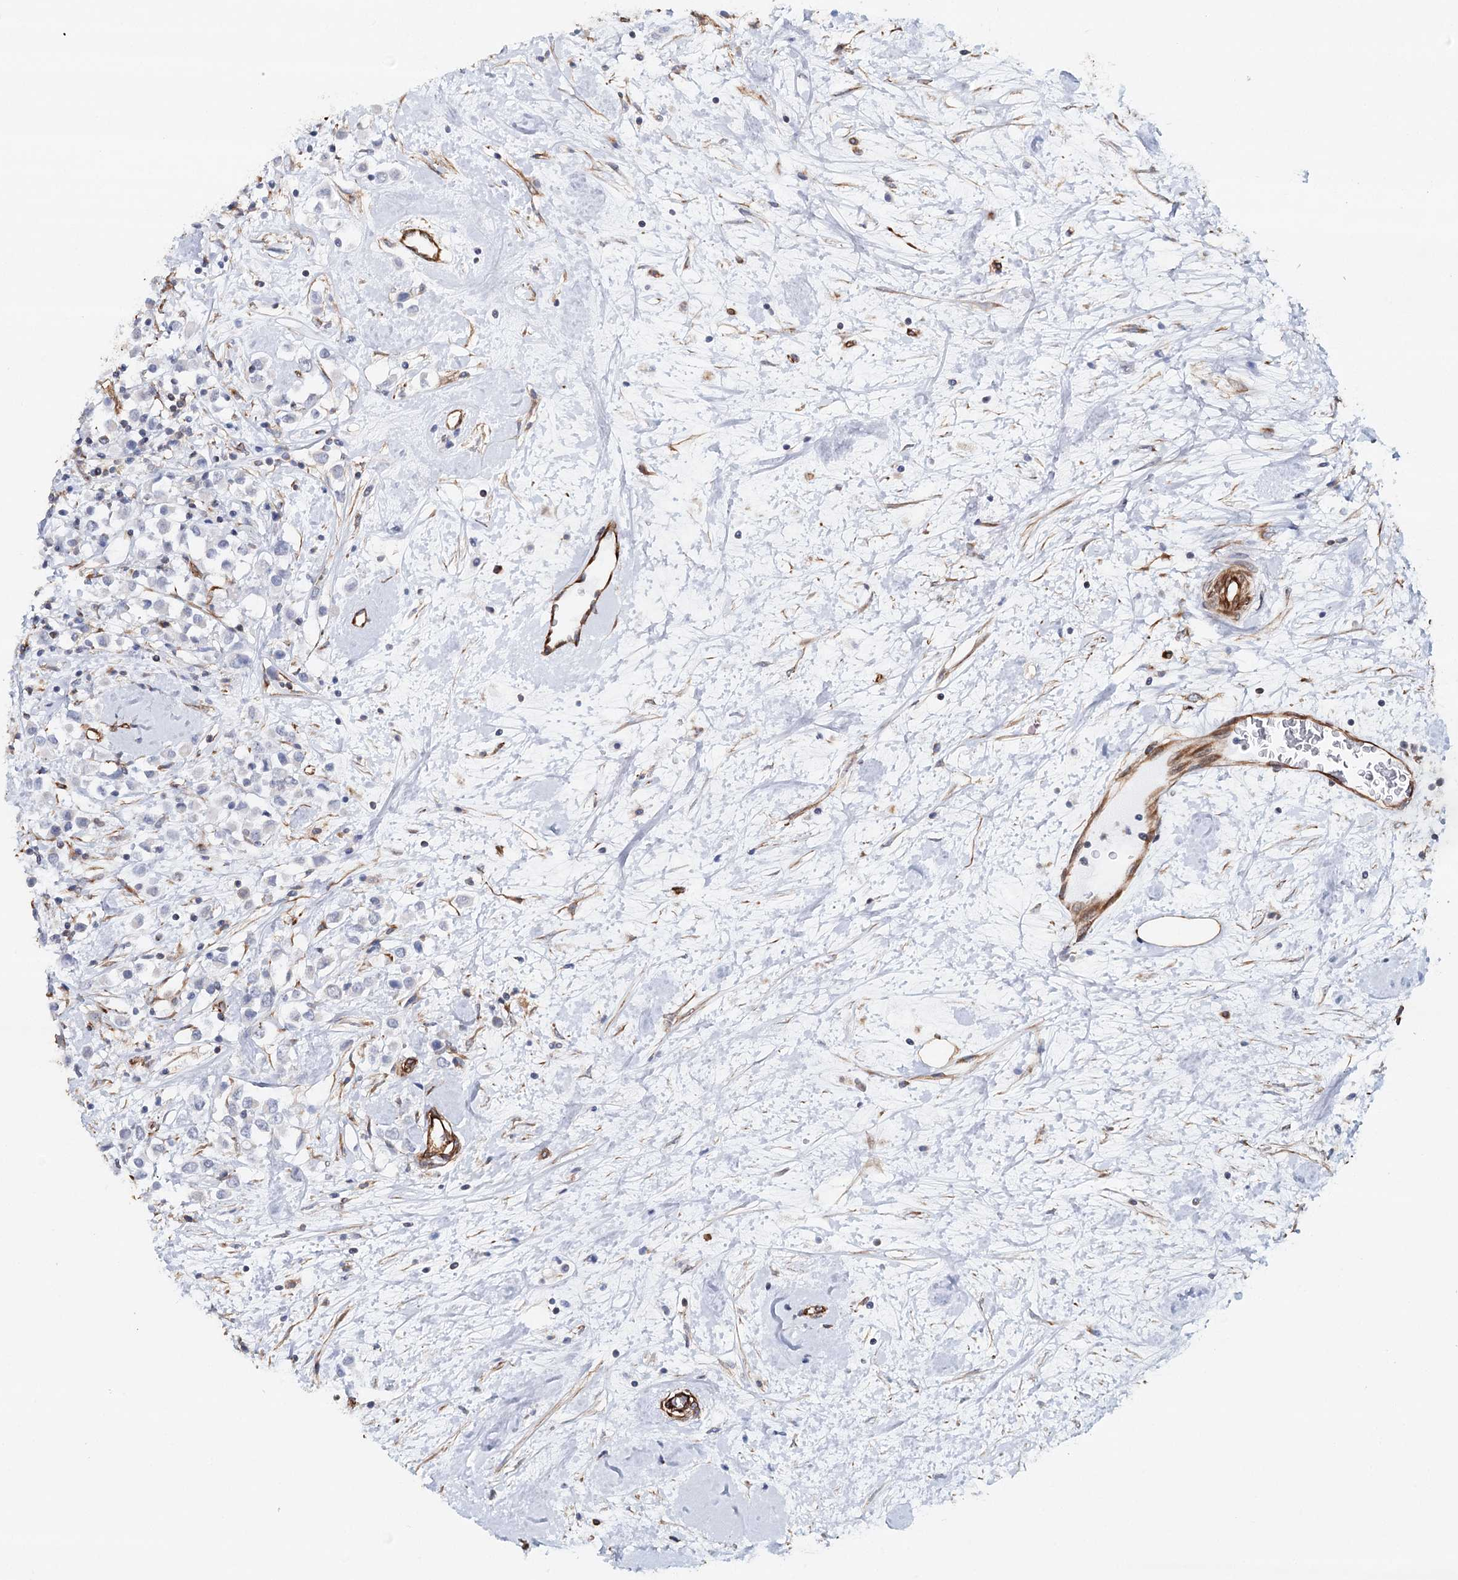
{"staining": {"intensity": "negative", "quantity": "none", "location": "none"}, "tissue": "breast cancer", "cell_type": "Tumor cells", "image_type": "cancer", "snomed": [{"axis": "morphology", "description": "Duct carcinoma"}, {"axis": "topography", "description": "Breast"}], "caption": "Intraductal carcinoma (breast) was stained to show a protein in brown. There is no significant staining in tumor cells.", "gene": "SYNPO", "patient": {"sex": "female", "age": 61}}